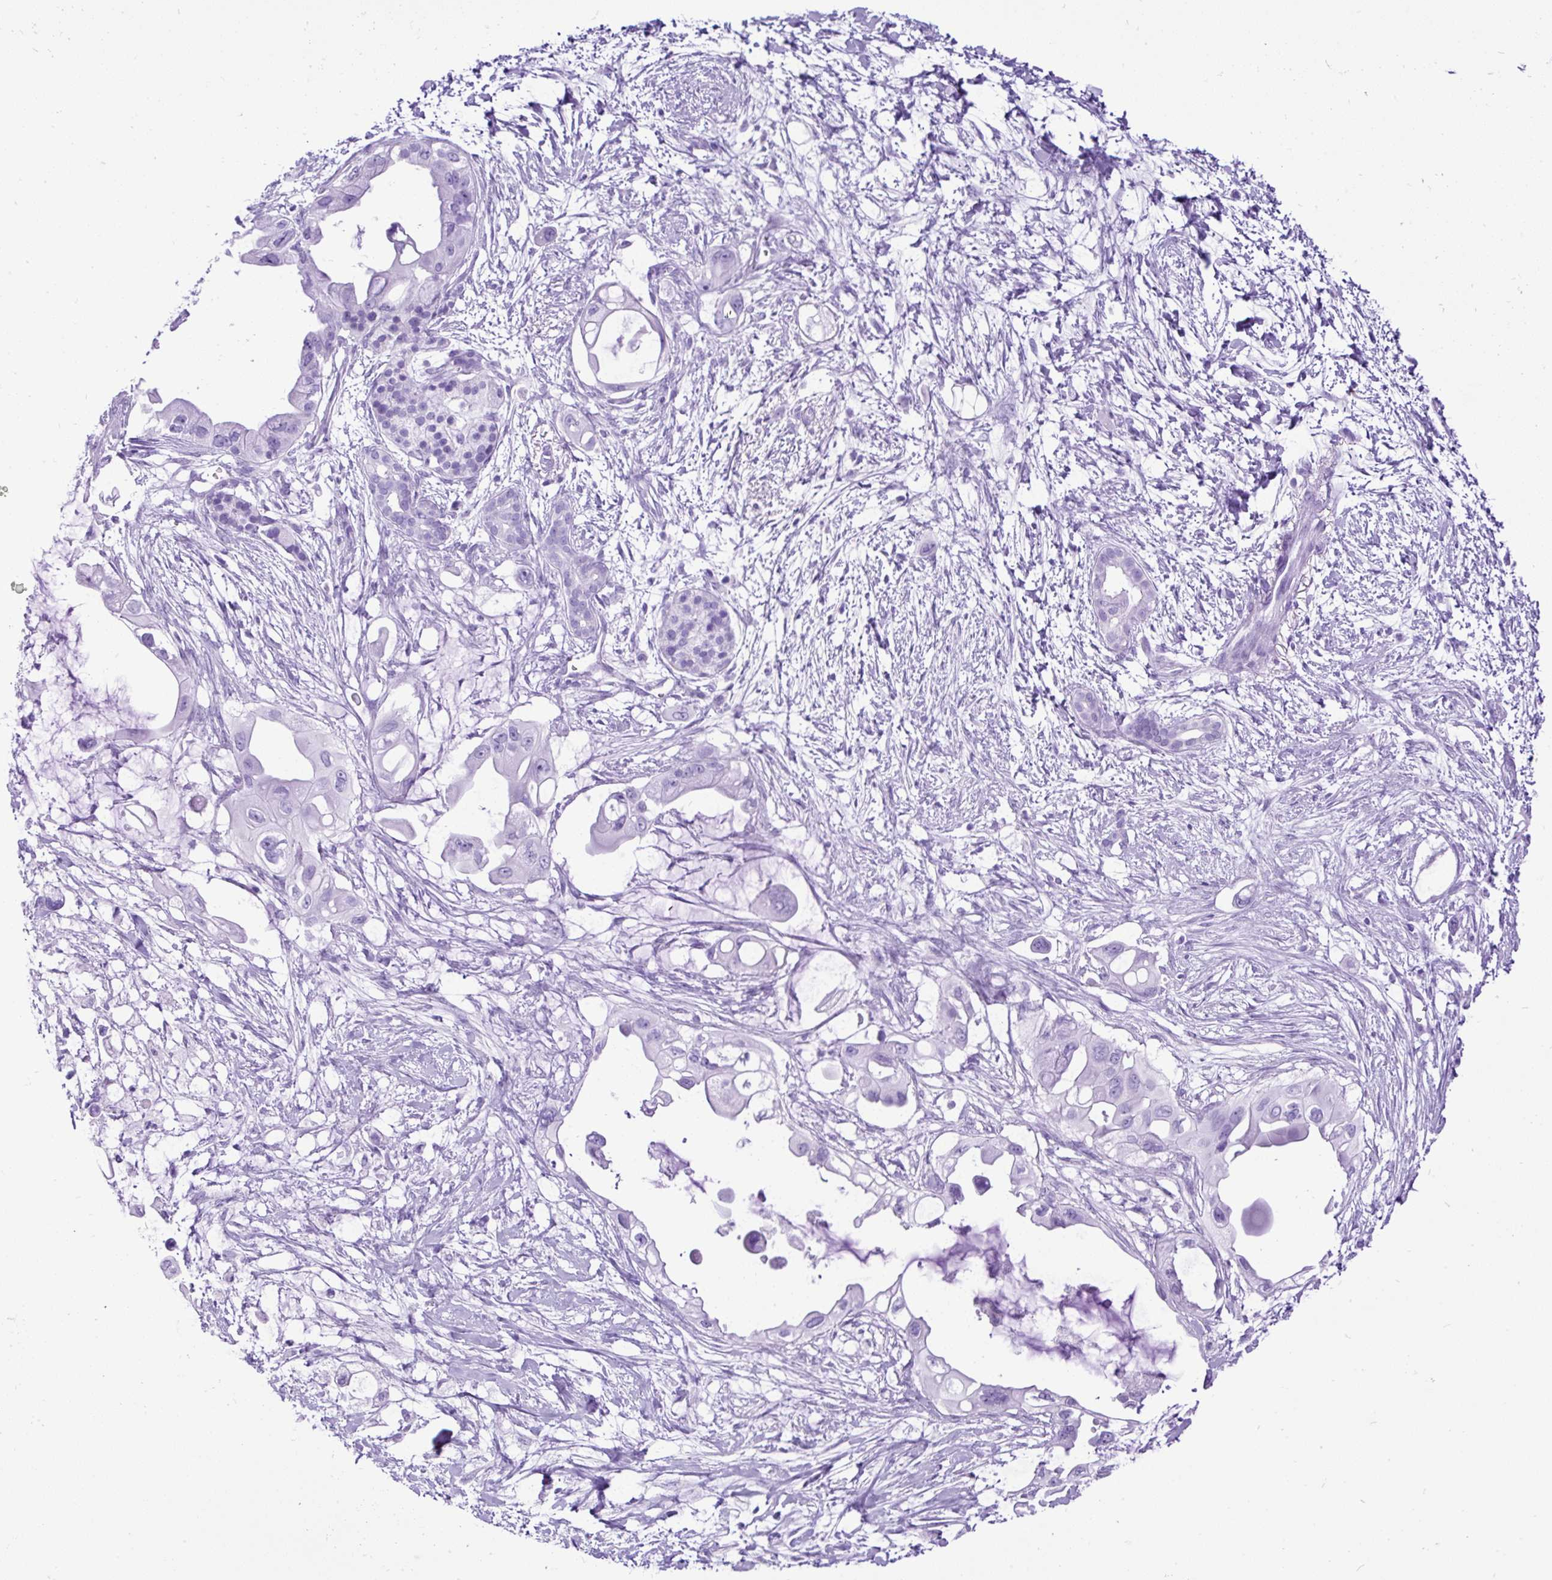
{"staining": {"intensity": "negative", "quantity": "none", "location": "none"}, "tissue": "pancreatic cancer", "cell_type": "Tumor cells", "image_type": "cancer", "snomed": [{"axis": "morphology", "description": "Adenocarcinoma, NOS"}, {"axis": "topography", "description": "Pancreas"}], "caption": "Pancreatic cancer (adenocarcinoma) was stained to show a protein in brown. There is no significant positivity in tumor cells. (DAB immunohistochemistry (IHC), high magnification).", "gene": "CEL", "patient": {"sex": "male", "age": 61}}